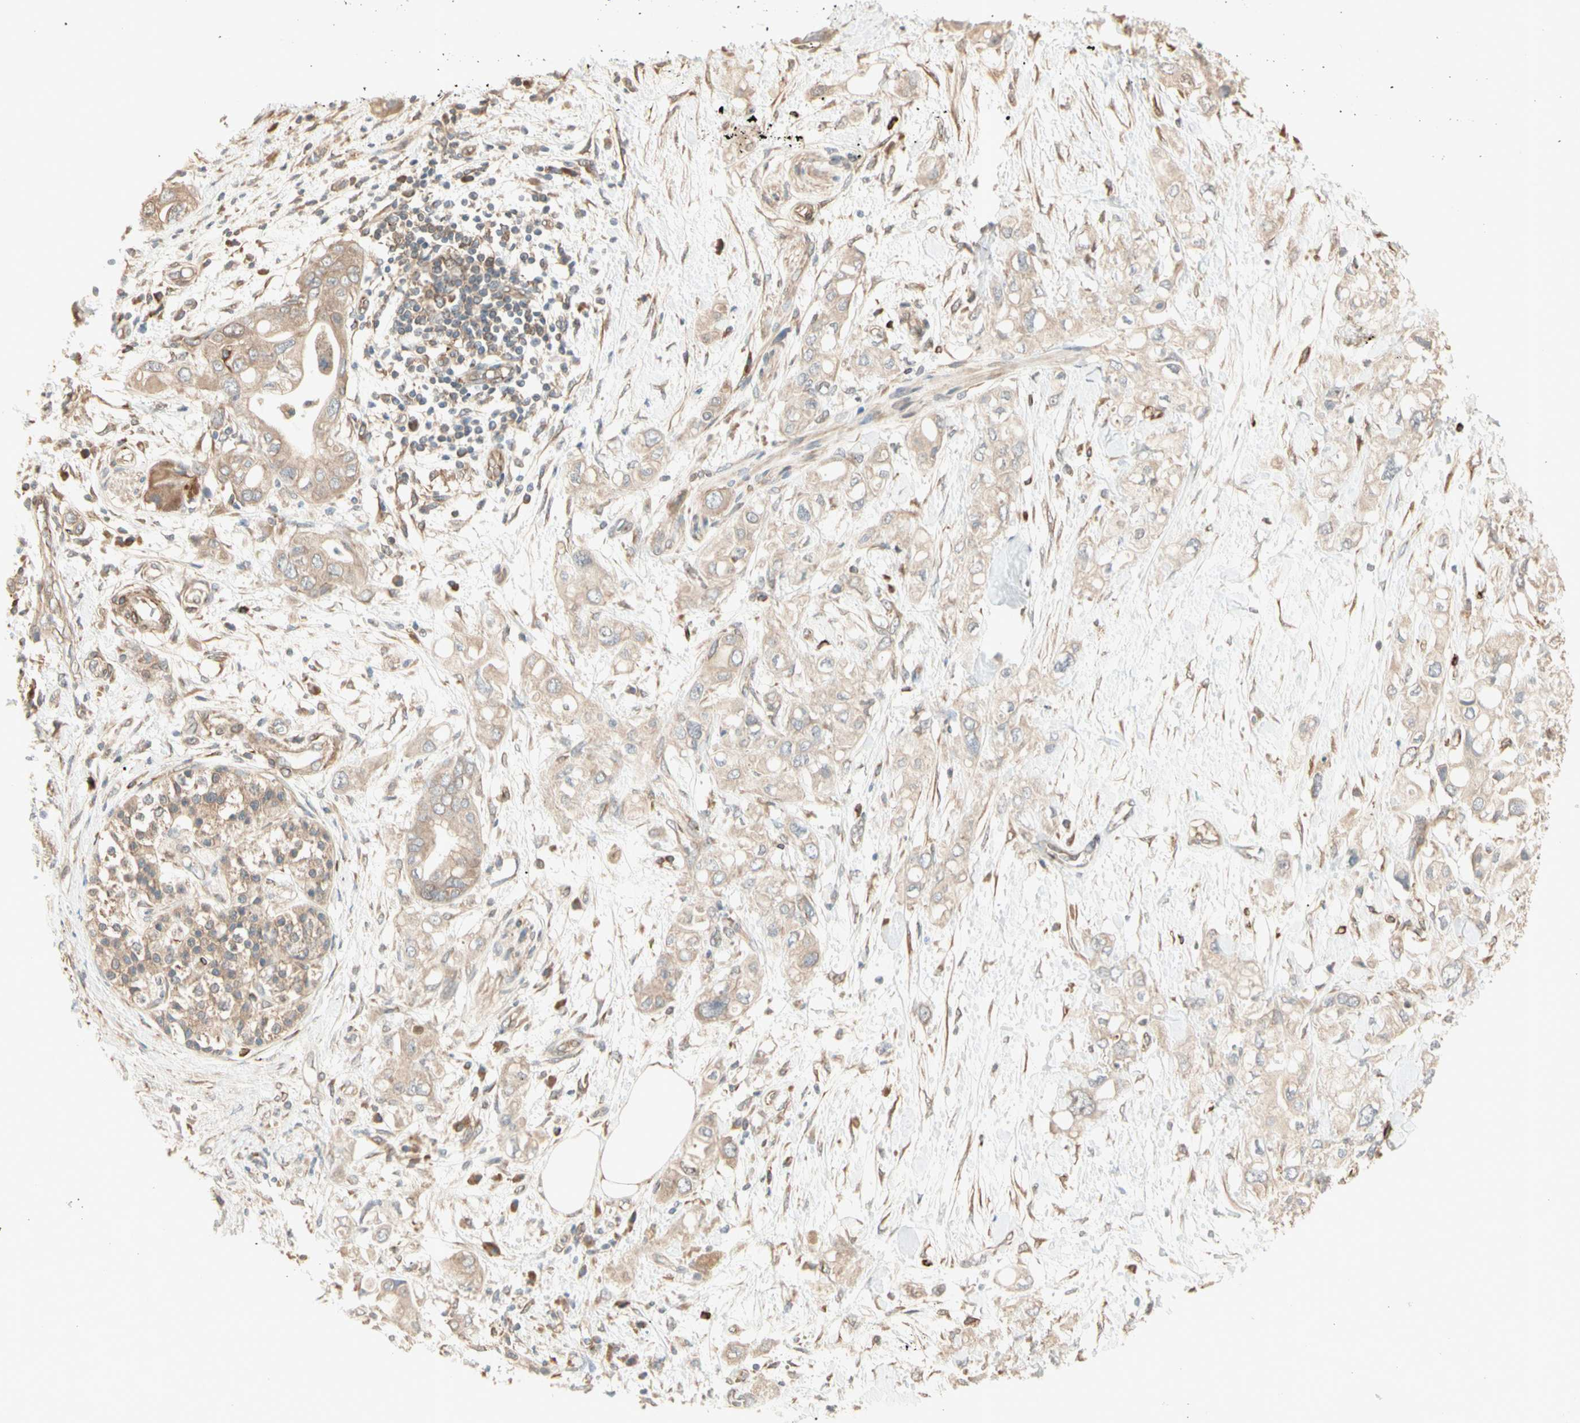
{"staining": {"intensity": "weak", "quantity": ">75%", "location": "cytoplasmic/membranous"}, "tissue": "pancreatic cancer", "cell_type": "Tumor cells", "image_type": "cancer", "snomed": [{"axis": "morphology", "description": "Adenocarcinoma, NOS"}, {"axis": "topography", "description": "Pancreas"}], "caption": "A micrograph showing weak cytoplasmic/membranous positivity in approximately >75% of tumor cells in pancreatic cancer, as visualized by brown immunohistochemical staining.", "gene": "IRAG1", "patient": {"sex": "female", "age": 56}}